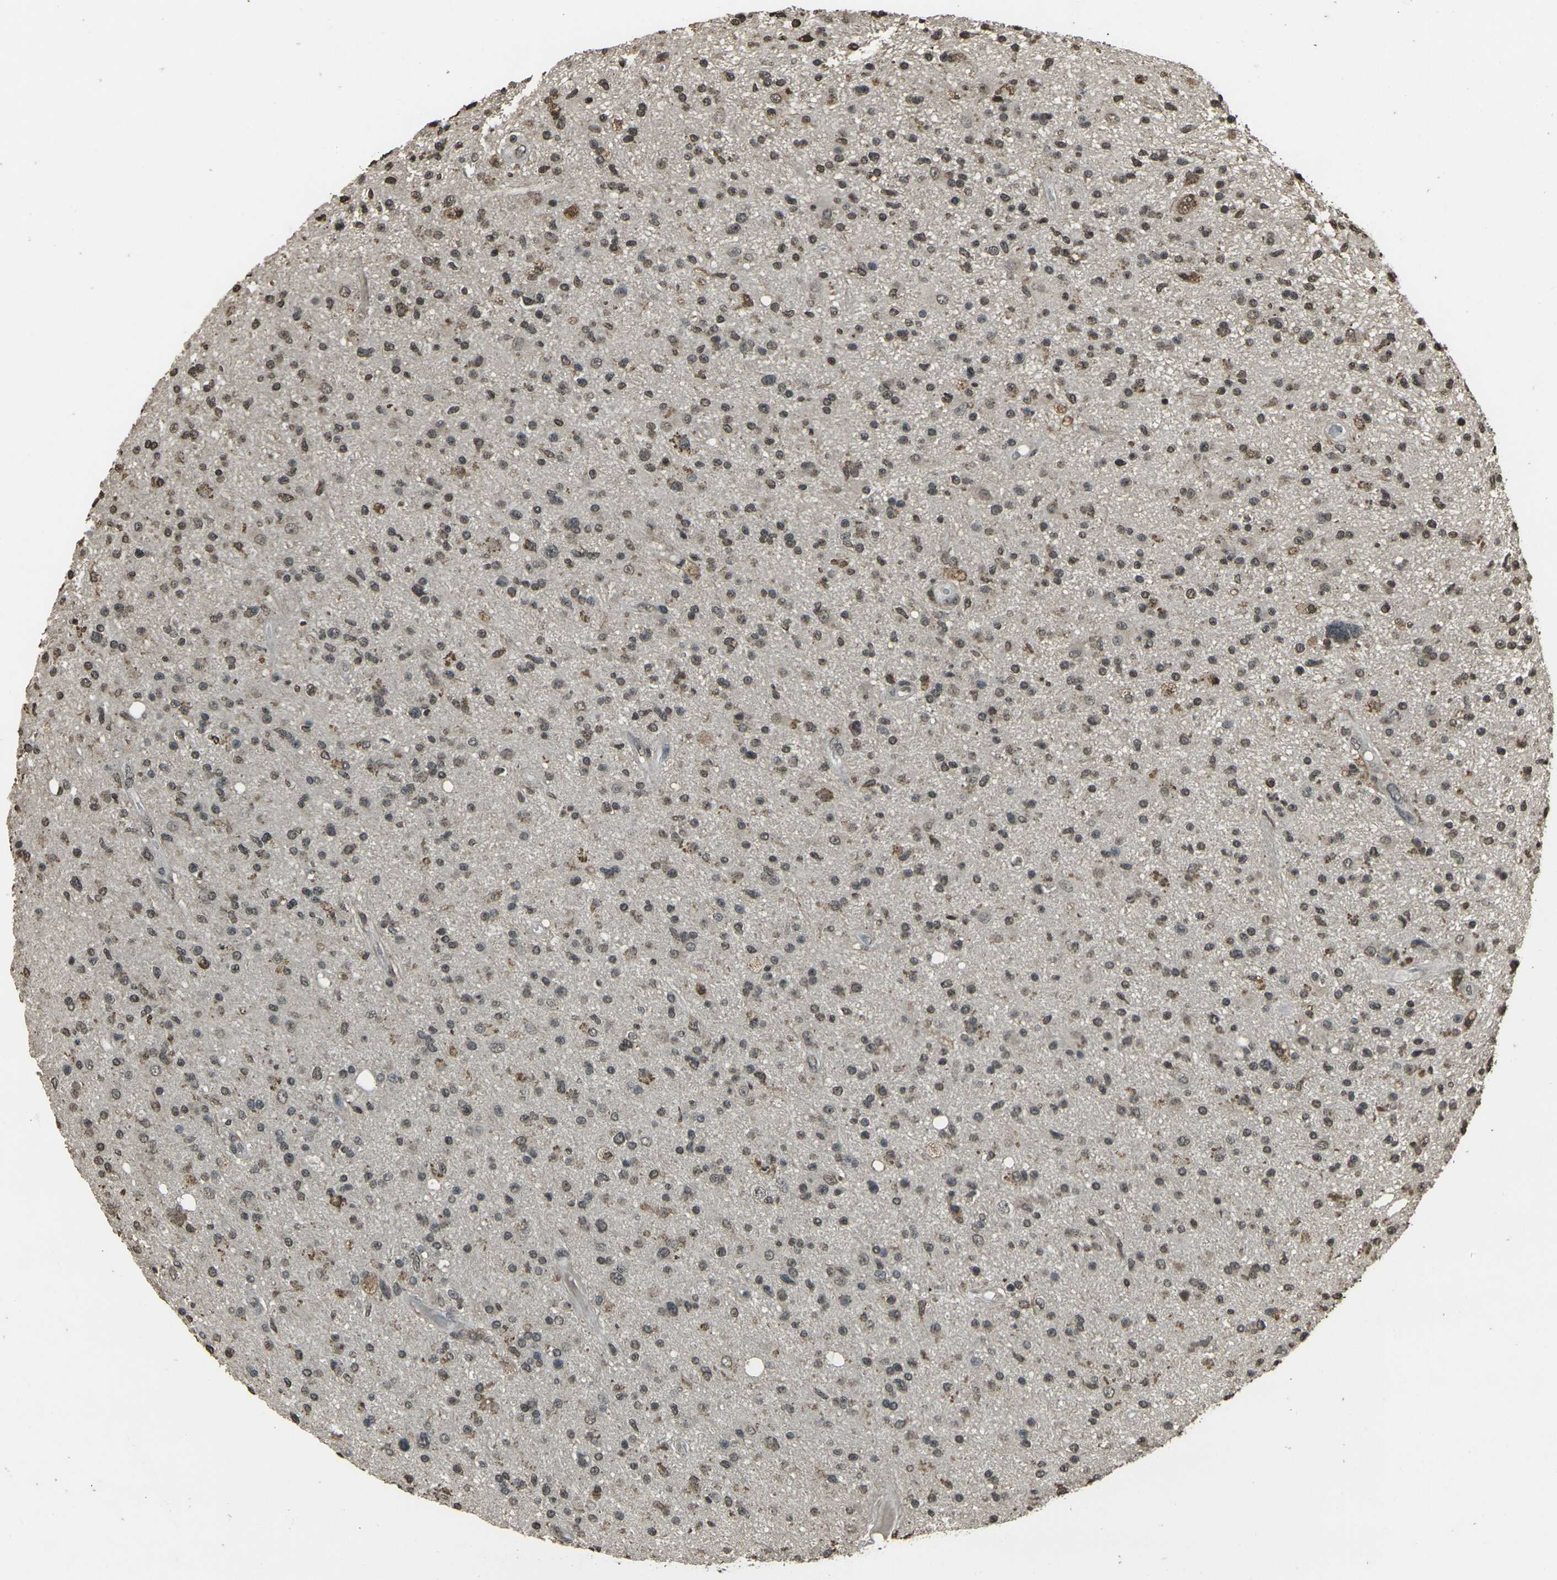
{"staining": {"intensity": "weak", "quantity": ">75%", "location": "nuclear"}, "tissue": "glioma", "cell_type": "Tumor cells", "image_type": "cancer", "snomed": [{"axis": "morphology", "description": "Glioma, malignant, High grade"}, {"axis": "topography", "description": "Brain"}], "caption": "Immunohistochemistry (IHC) of human glioma reveals low levels of weak nuclear staining in approximately >75% of tumor cells. Ihc stains the protein in brown and the nuclei are stained blue.", "gene": "PRPF8", "patient": {"sex": "male", "age": 33}}